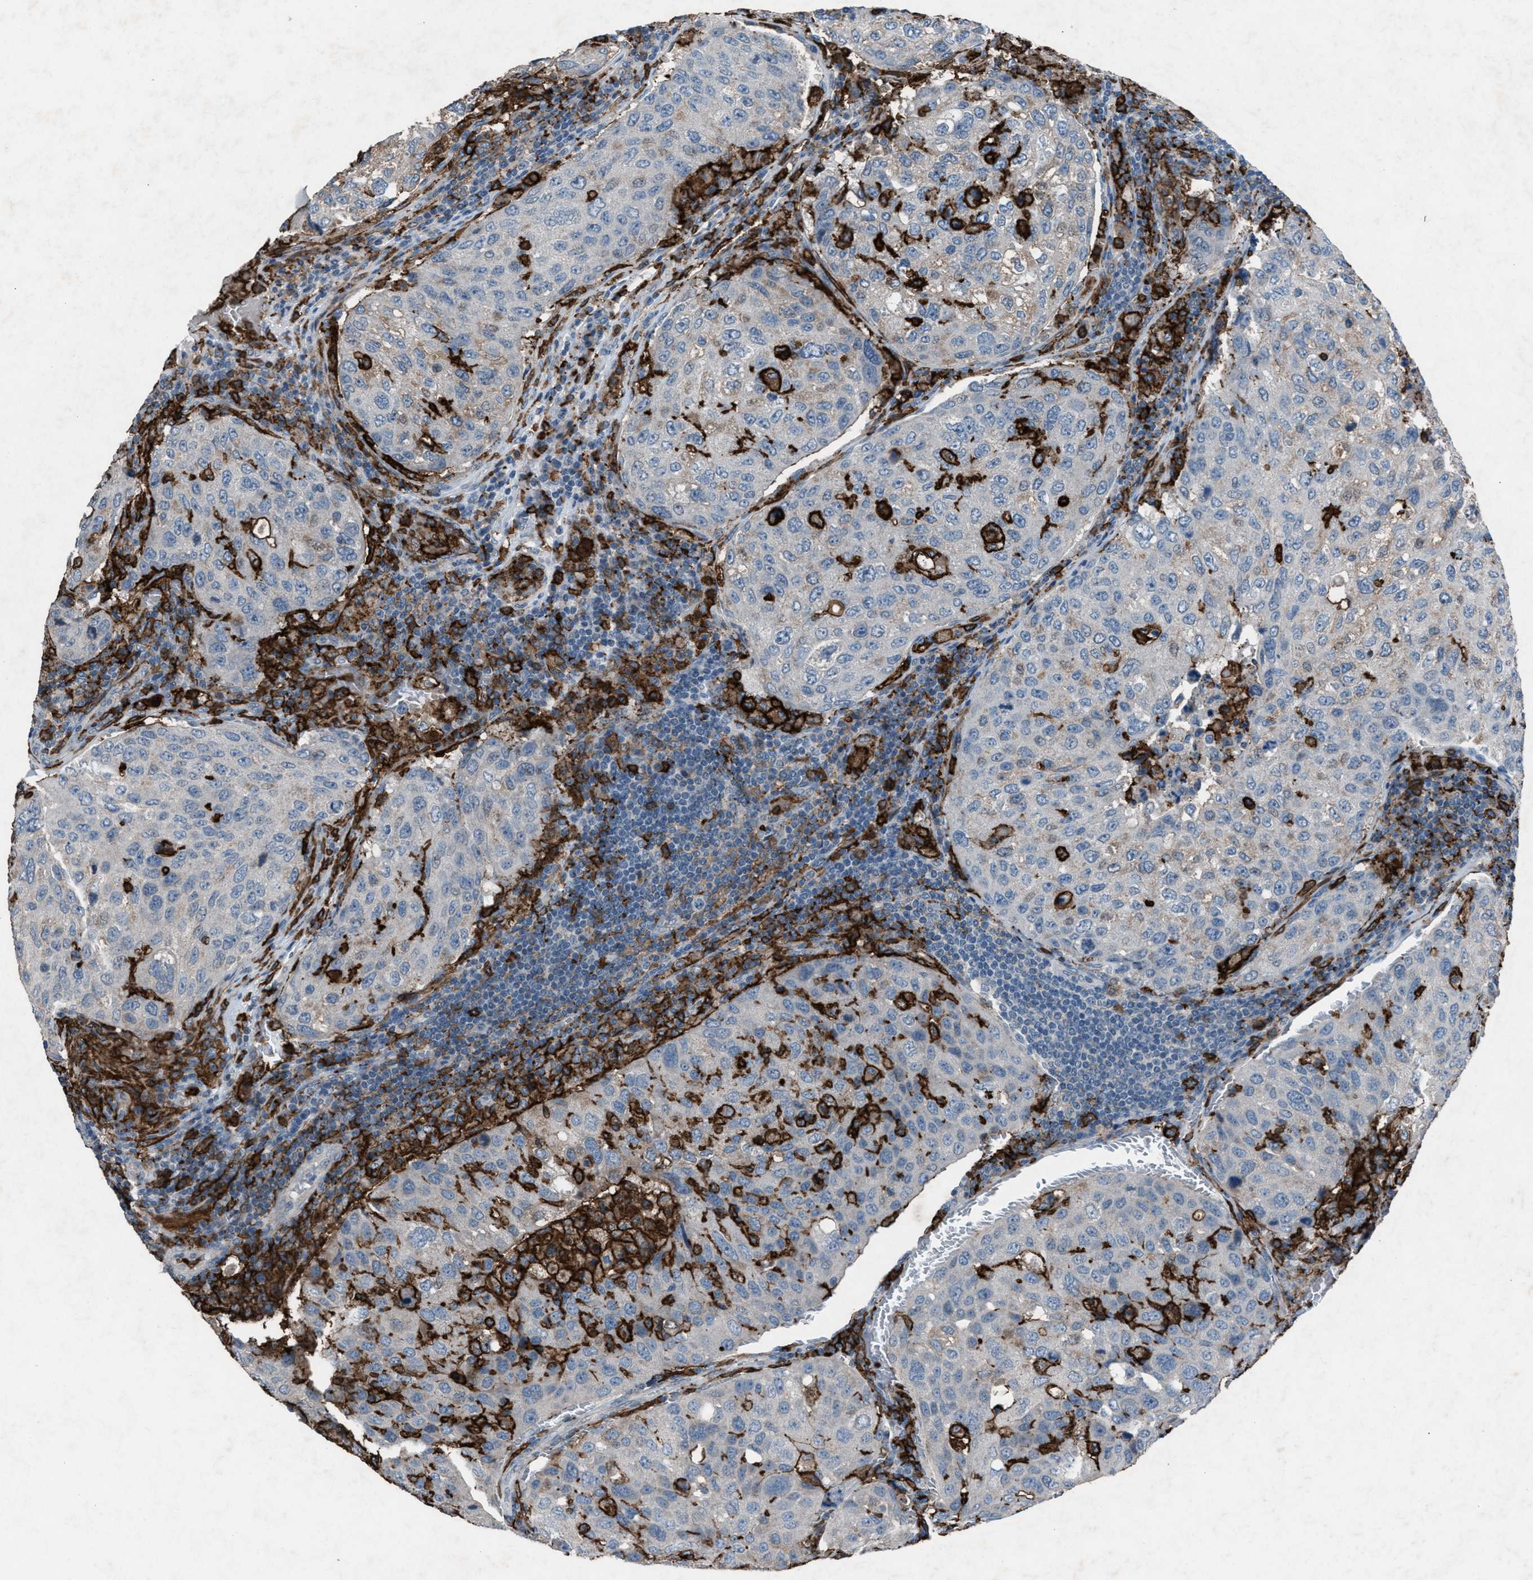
{"staining": {"intensity": "negative", "quantity": "none", "location": "none"}, "tissue": "urothelial cancer", "cell_type": "Tumor cells", "image_type": "cancer", "snomed": [{"axis": "morphology", "description": "Urothelial carcinoma, High grade"}, {"axis": "topography", "description": "Lymph node"}, {"axis": "topography", "description": "Urinary bladder"}], "caption": "There is no significant expression in tumor cells of urothelial carcinoma (high-grade).", "gene": "FCER1G", "patient": {"sex": "male", "age": 51}}